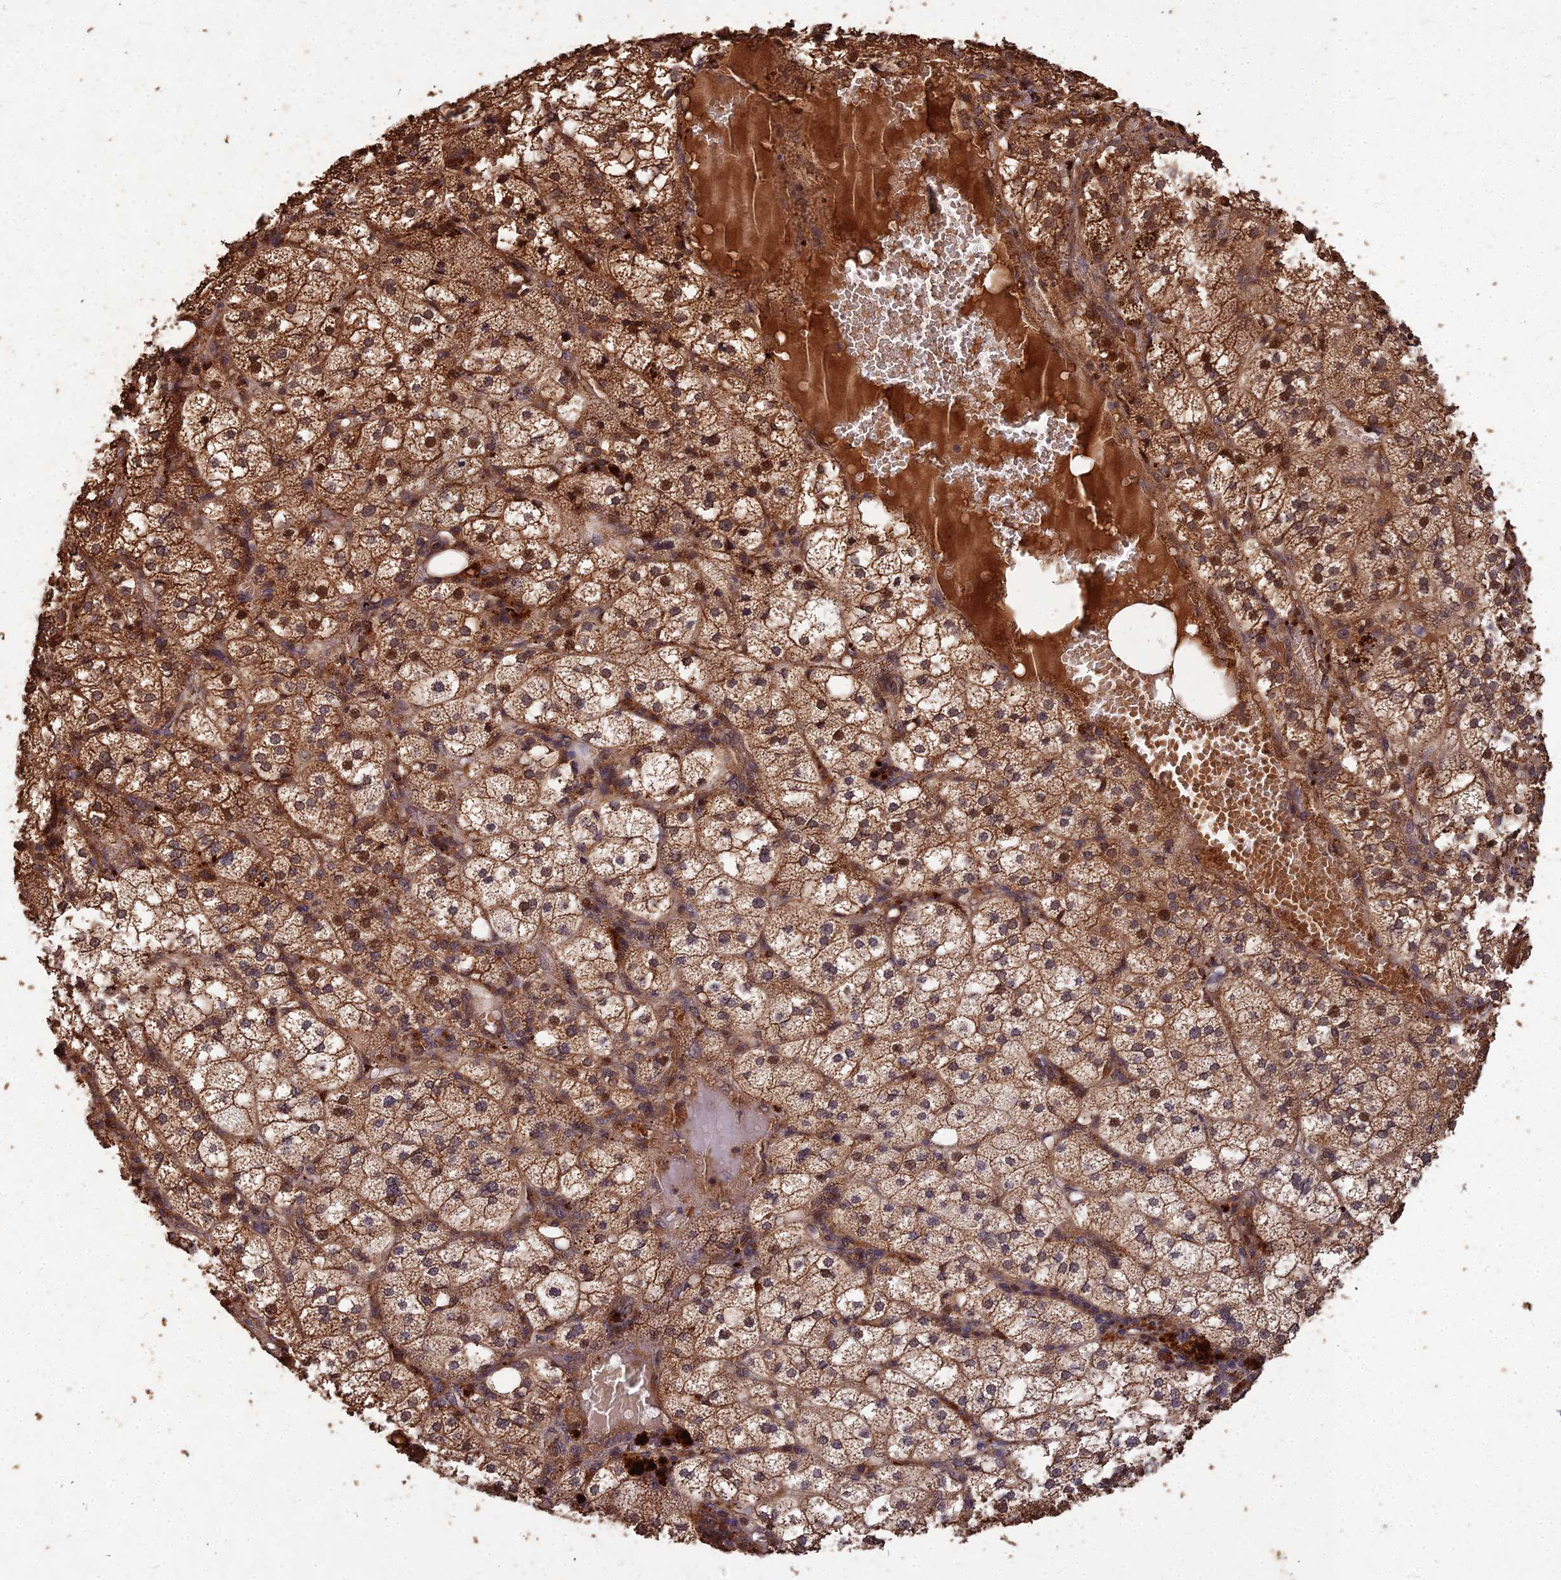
{"staining": {"intensity": "strong", "quantity": ">75%", "location": "cytoplasmic/membranous,nuclear"}, "tissue": "adrenal gland", "cell_type": "Glandular cells", "image_type": "normal", "snomed": [{"axis": "morphology", "description": "Normal tissue, NOS"}, {"axis": "topography", "description": "Adrenal gland"}], "caption": "Approximately >75% of glandular cells in benign human adrenal gland reveal strong cytoplasmic/membranous,nuclear protein staining as visualized by brown immunohistochemical staining.", "gene": "SYMPK", "patient": {"sex": "female", "age": 61}}